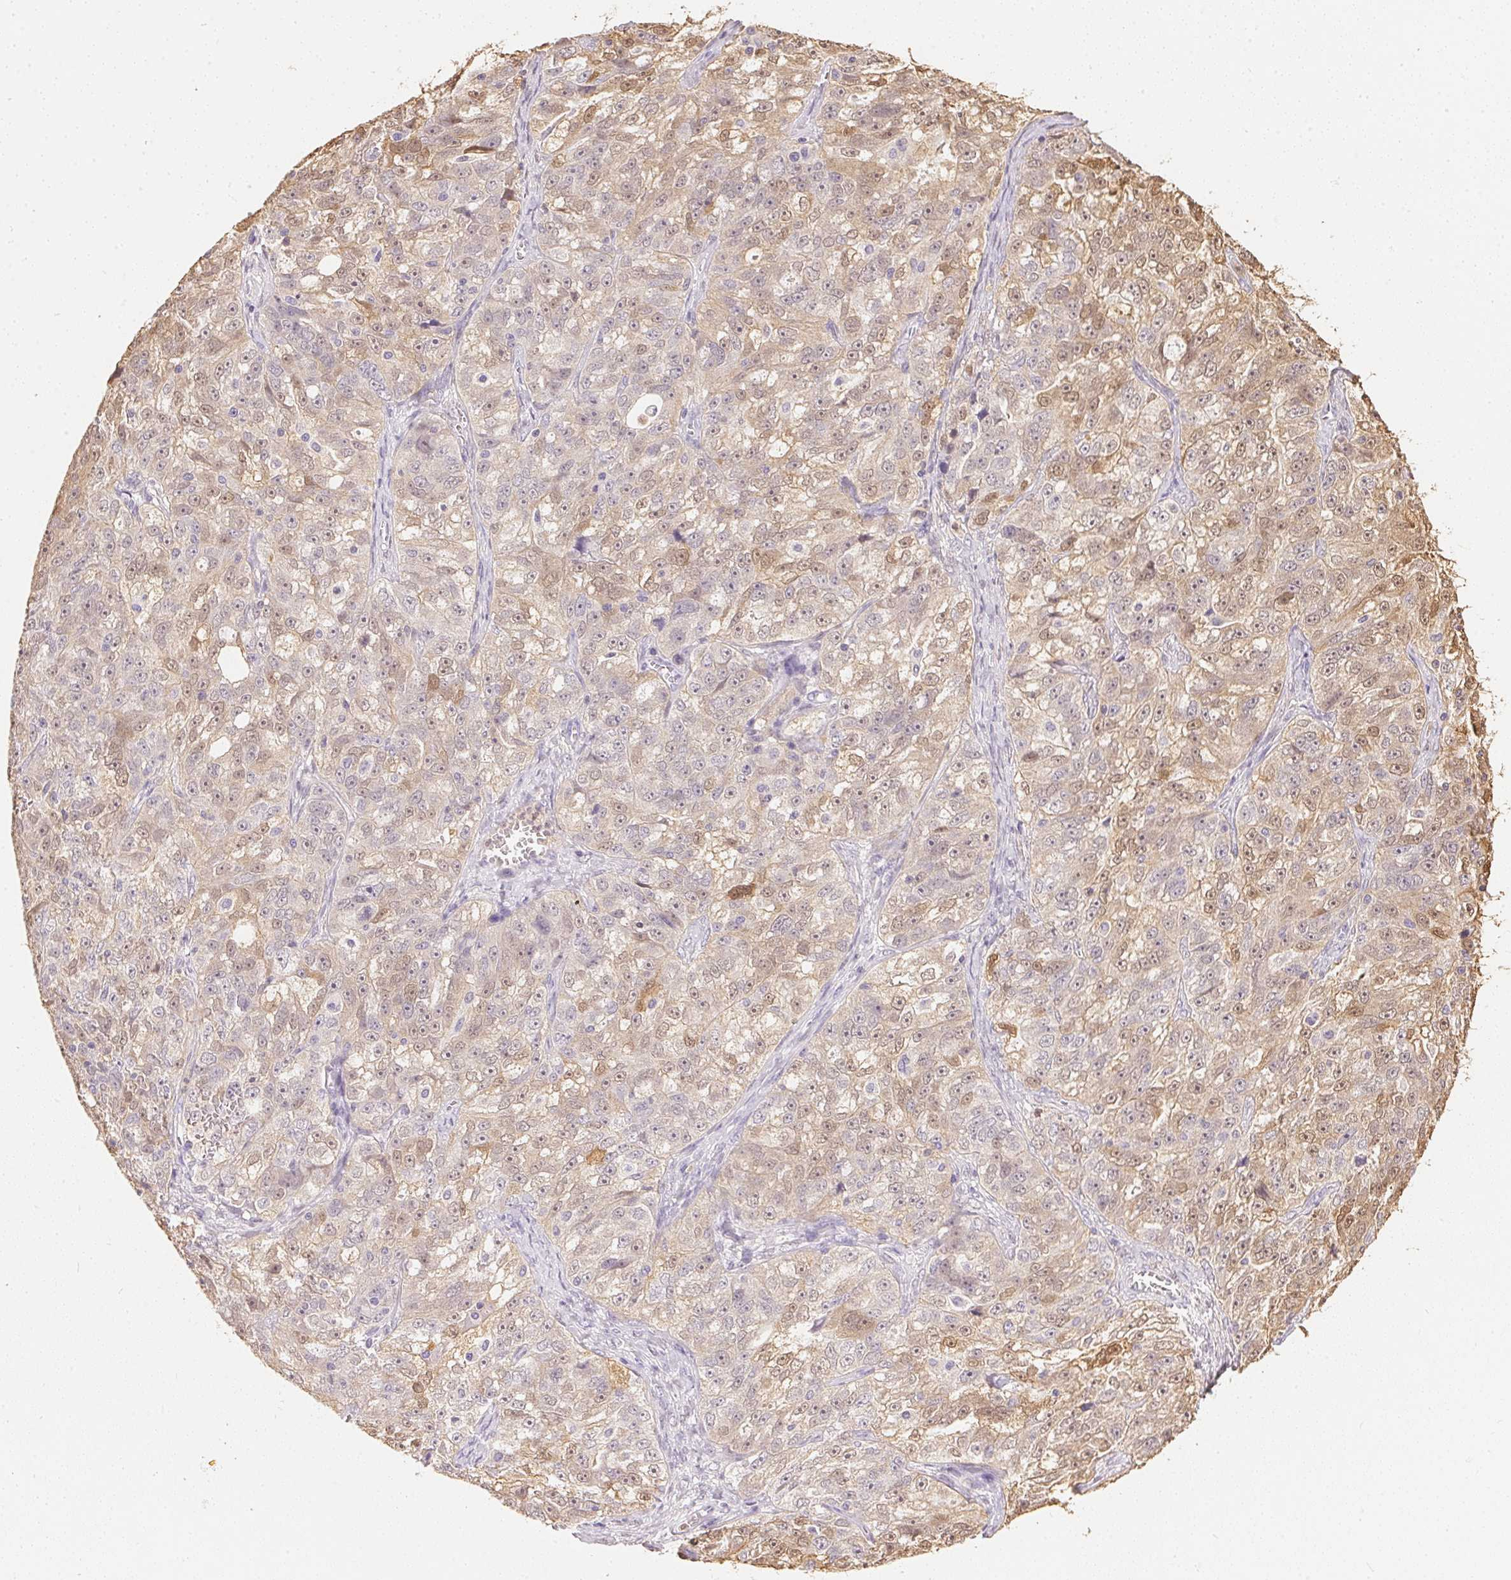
{"staining": {"intensity": "weak", "quantity": "25%-75%", "location": "cytoplasmic/membranous,nuclear"}, "tissue": "ovarian cancer", "cell_type": "Tumor cells", "image_type": "cancer", "snomed": [{"axis": "morphology", "description": "Cystadenocarcinoma, serous, NOS"}, {"axis": "topography", "description": "Ovary"}], "caption": "About 25%-75% of tumor cells in ovarian serous cystadenocarcinoma demonstrate weak cytoplasmic/membranous and nuclear protein staining as visualized by brown immunohistochemical staining.", "gene": "S100A3", "patient": {"sex": "female", "age": 51}}